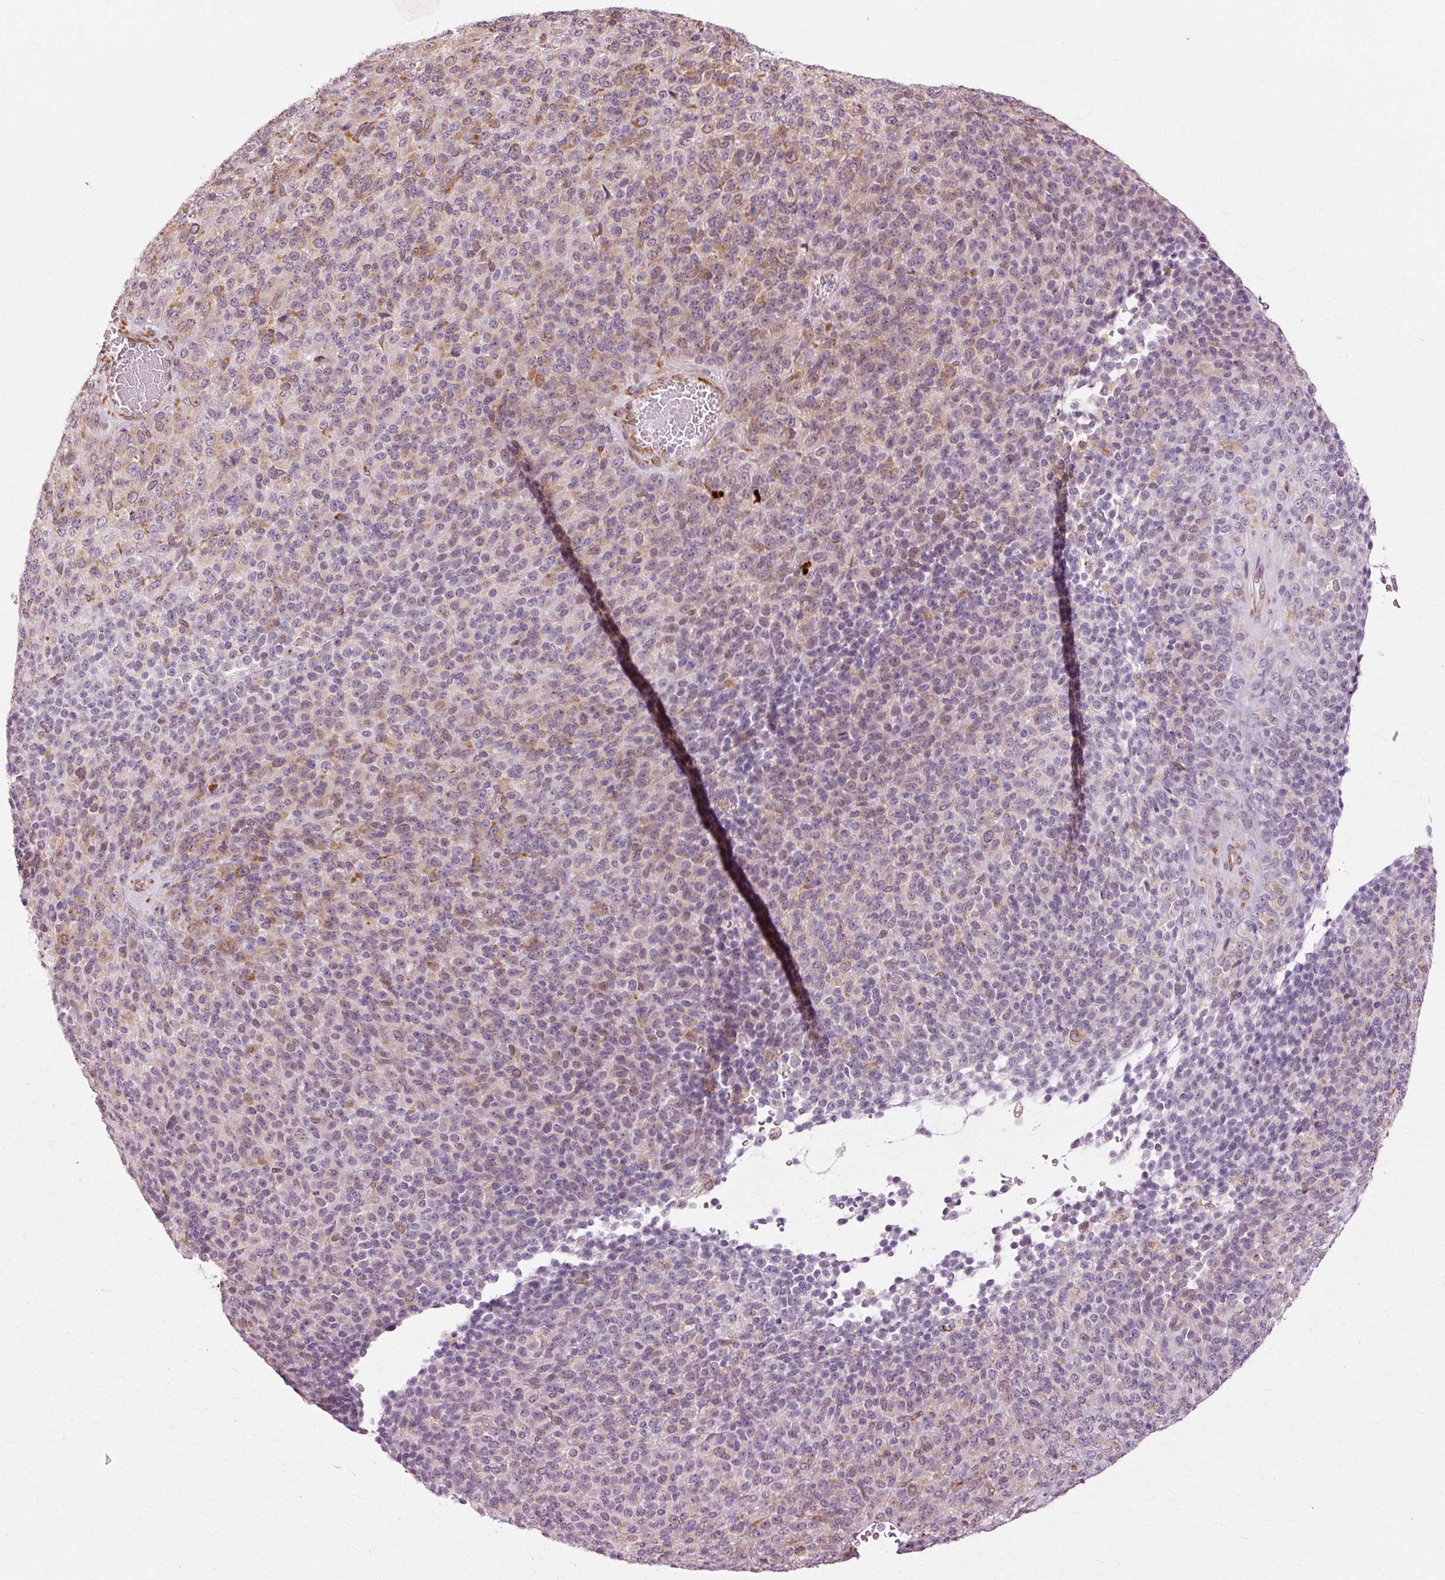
{"staining": {"intensity": "moderate", "quantity": "<25%", "location": "cytoplasmic/membranous"}, "tissue": "melanoma", "cell_type": "Tumor cells", "image_type": "cancer", "snomed": [{"axis": "morphology", "description": "Malignant melanoma, Metastatic site"}, {"axis": "topography", "description": "Brain"}], "caption": "A histopathology image showing moderate cytoplasmic/membranous positivity in about <25% of tumor cells in malignant melanoma (metastatic site), as visualized by brown immunohistochemical staining.", "gene": "RGPD5", "patient": {"sex": "female", "age": 56}}